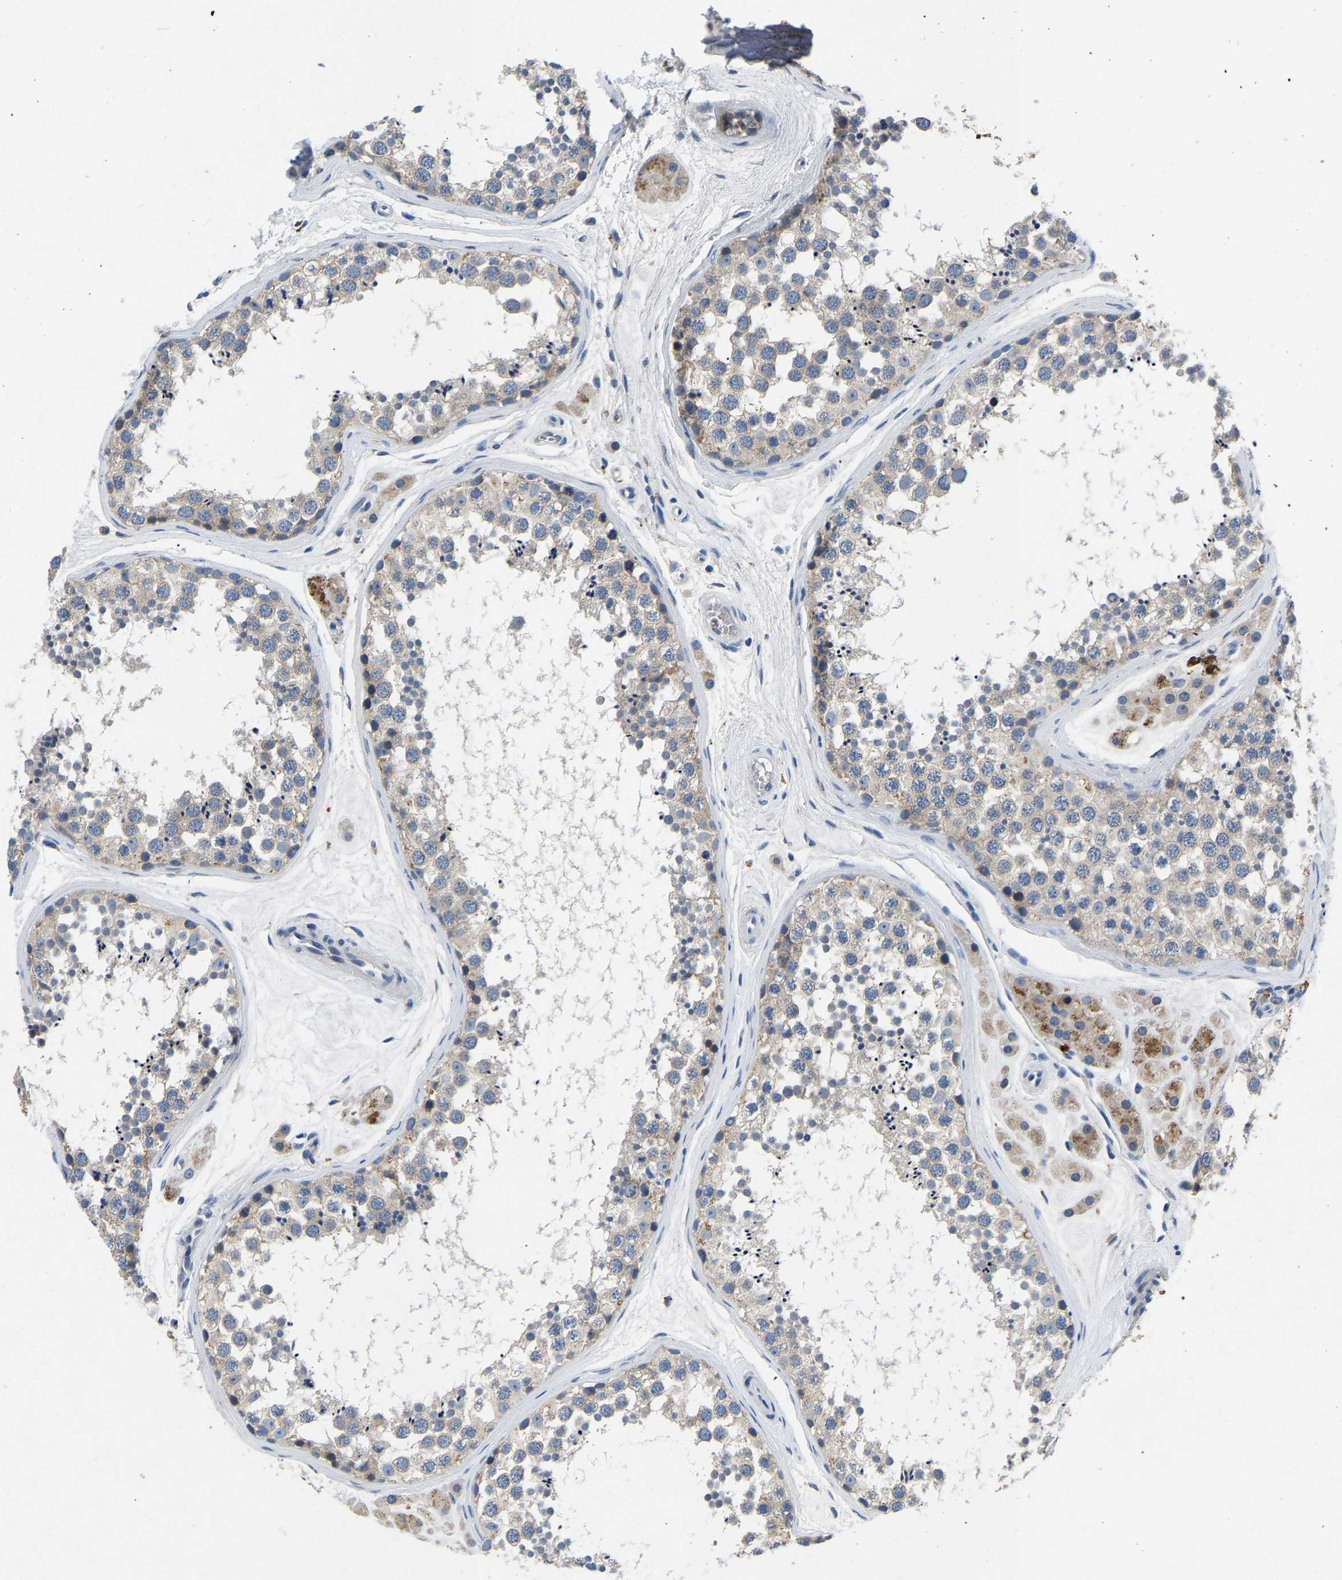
{"staining": {"intensity": "negative", "quantity": "none", "location": "none"}, "tissue": "testis", "cell_type": "Cells in seminiferous ducts", "image_type": "normal", "snomed": [{"axis": "morphology", "description": "Normal tissue, NOS"}, {"axis": "topography", "description": "Testis"}], "caption": "Immunohistochemistry photomicrograph of benign testis: testis stained with DAB exhibits no significant protein expression in cells in seminiferous ducts. The staining is performed using DAB (3,3'-diaminobenzidine) brown chromogen with nuclei counter-stained in using hematoxylin.", "gene": "TOR1B", "patient": {"sex": "male", "age": 56}}